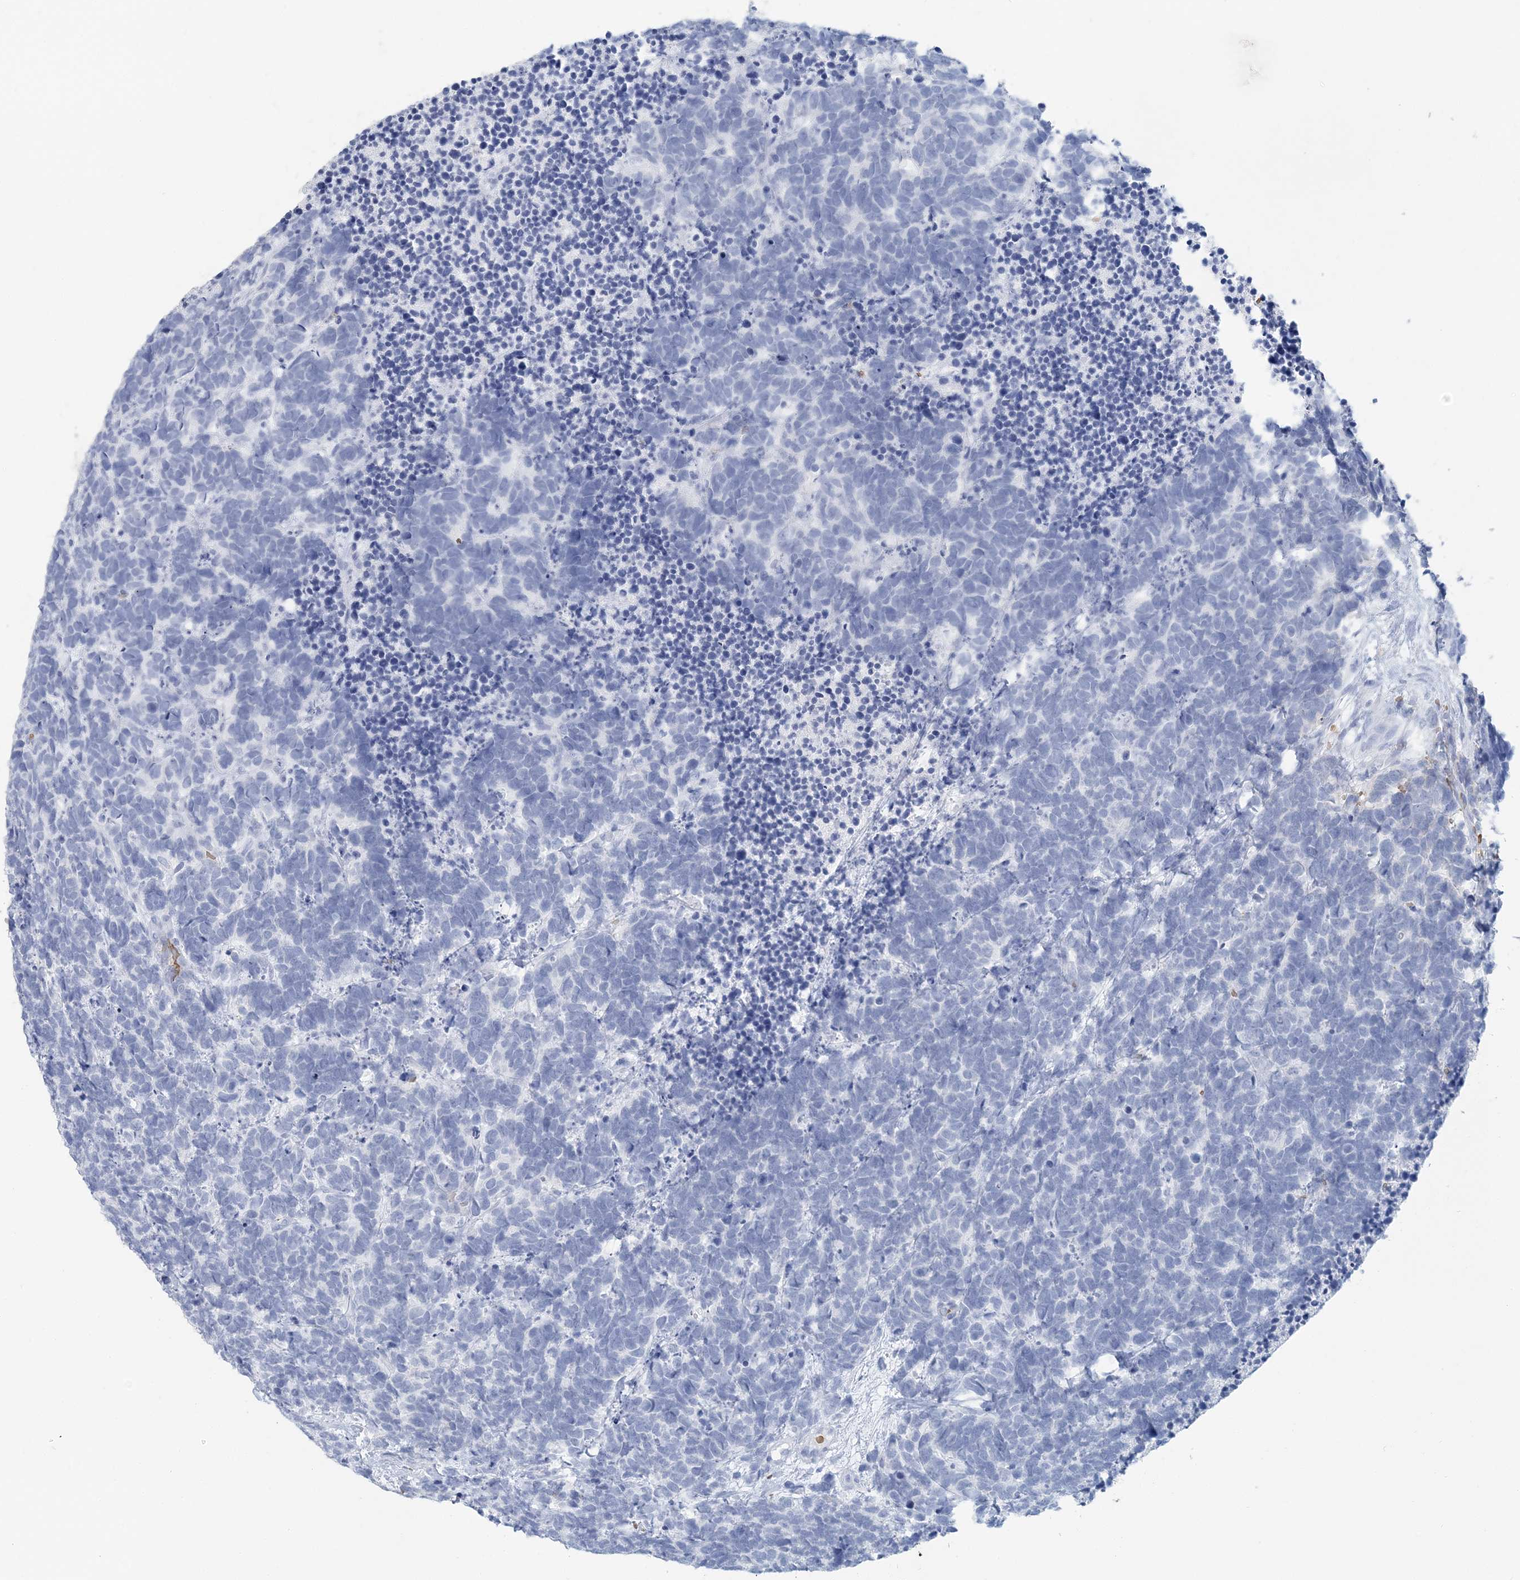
{"staining": {"intensity": "negative", "quantity": "none", "location": "none"}, "tissue": "carcinoid", "cell_type": "Tumor cells", "image_type": "cancer", "snomed": [{"axis": "morphology", "description": "Carcinoma, NOS"}, {"axis": "morphology", "description": "Carcinoid, malignant, NOS"}, {"axis": "topography", "description": "Urinary bladder"}], "caption": "Immunohistochemical staining of carcinoid demonstrates no significant positivity in tumor cells. (DAB (3,3'-diaminobenzidine) immunohistochemistry, high magnification).", "gene": "HBD", "patient": {"sex": "male", "age": 57}}